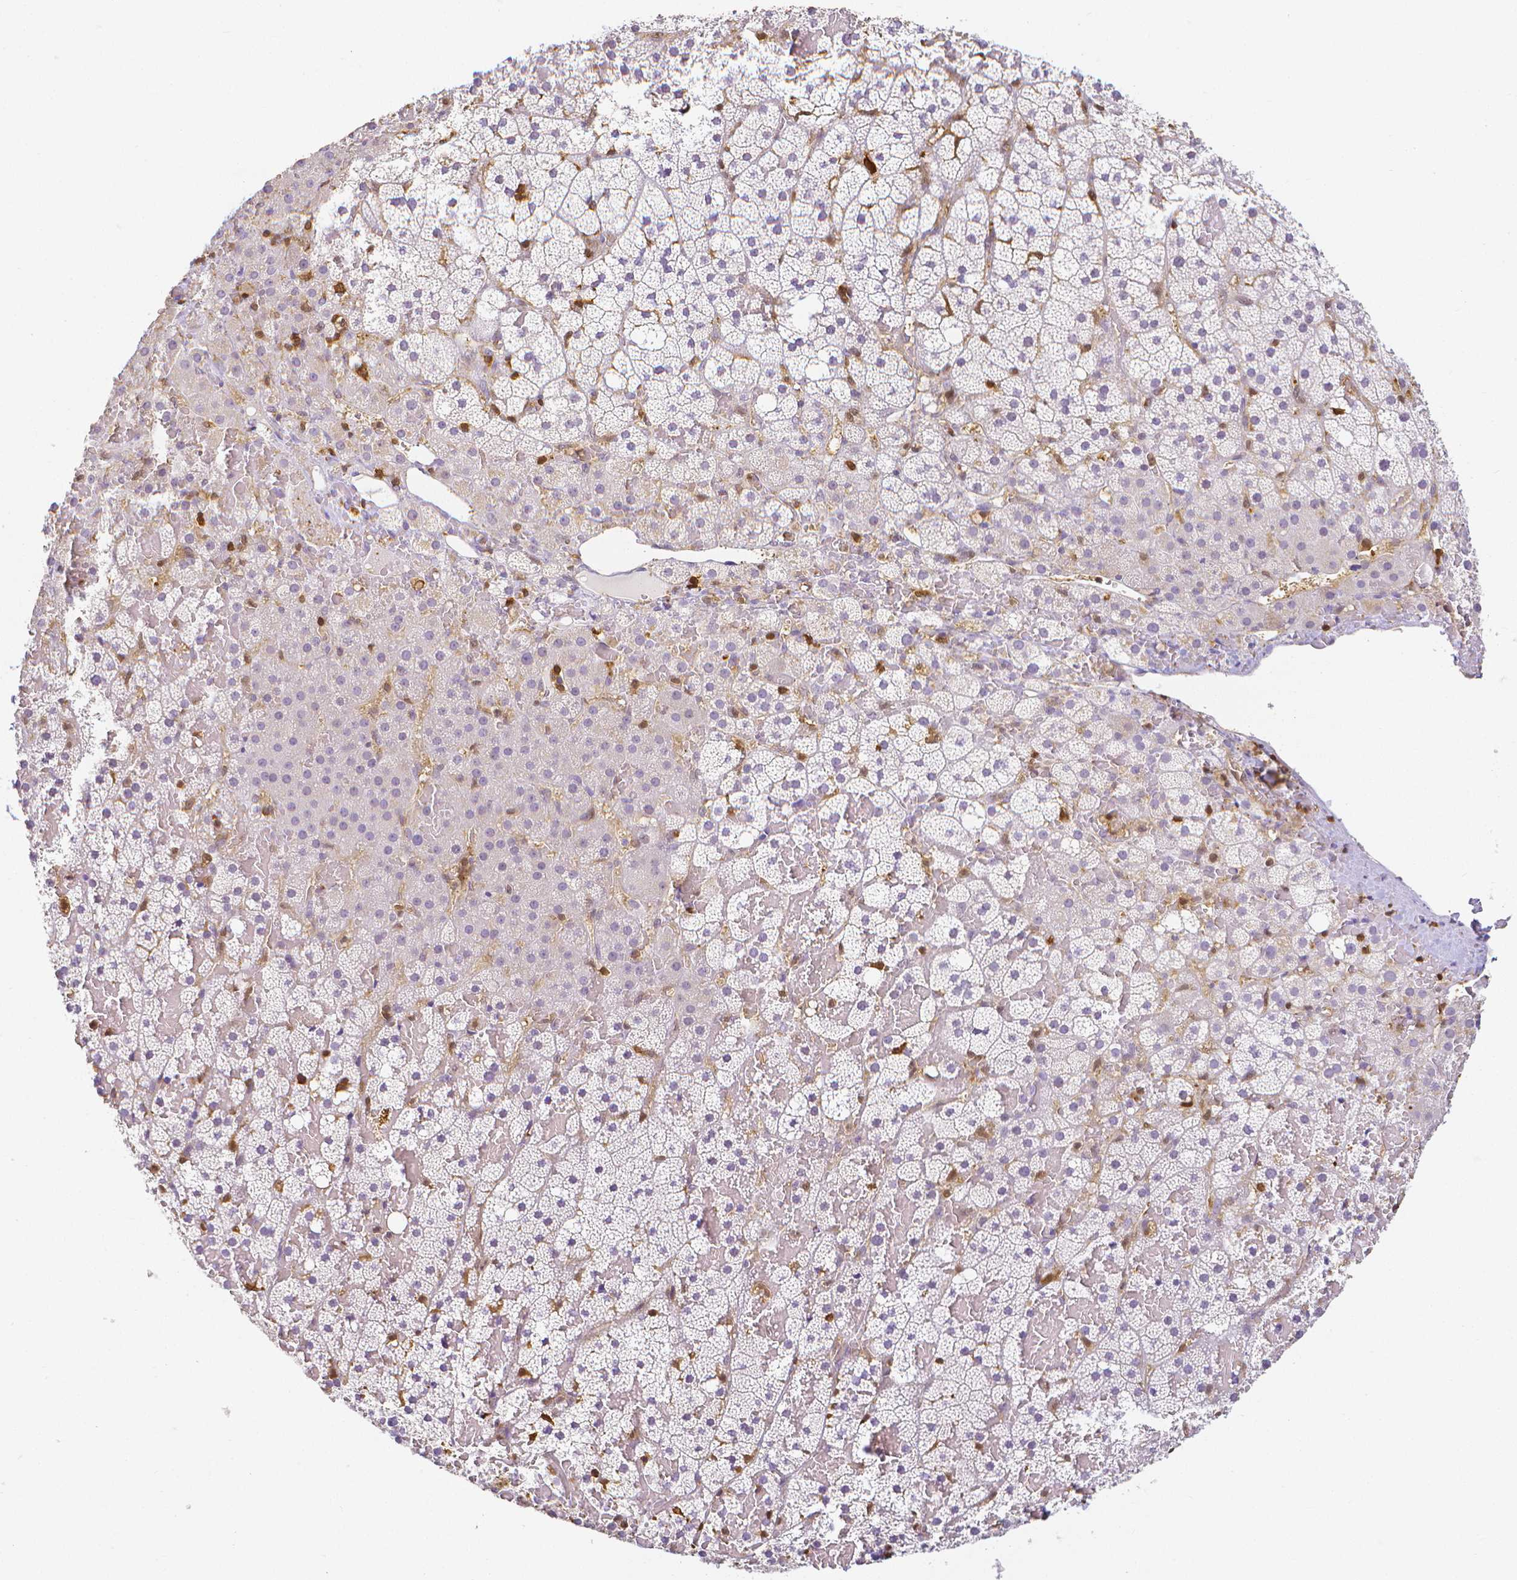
{"staining": {"intensity": "negative", "quantity": "none", "location": "none"}, "tissue": "adrenal gland", "cell_type": "Glandular cells", "image_type": "normal", "snomed": [{"axis": "morphology", "description": "Normal tissue, NOS"}, {"axis": "topography", "description": "Adrenal gland"}], "caption": "The micrograph reveals no significant positivity in glandular cells of adrenal gland.", "gene": "COTL1", "patient": {"sex": "male", "age": 53}}